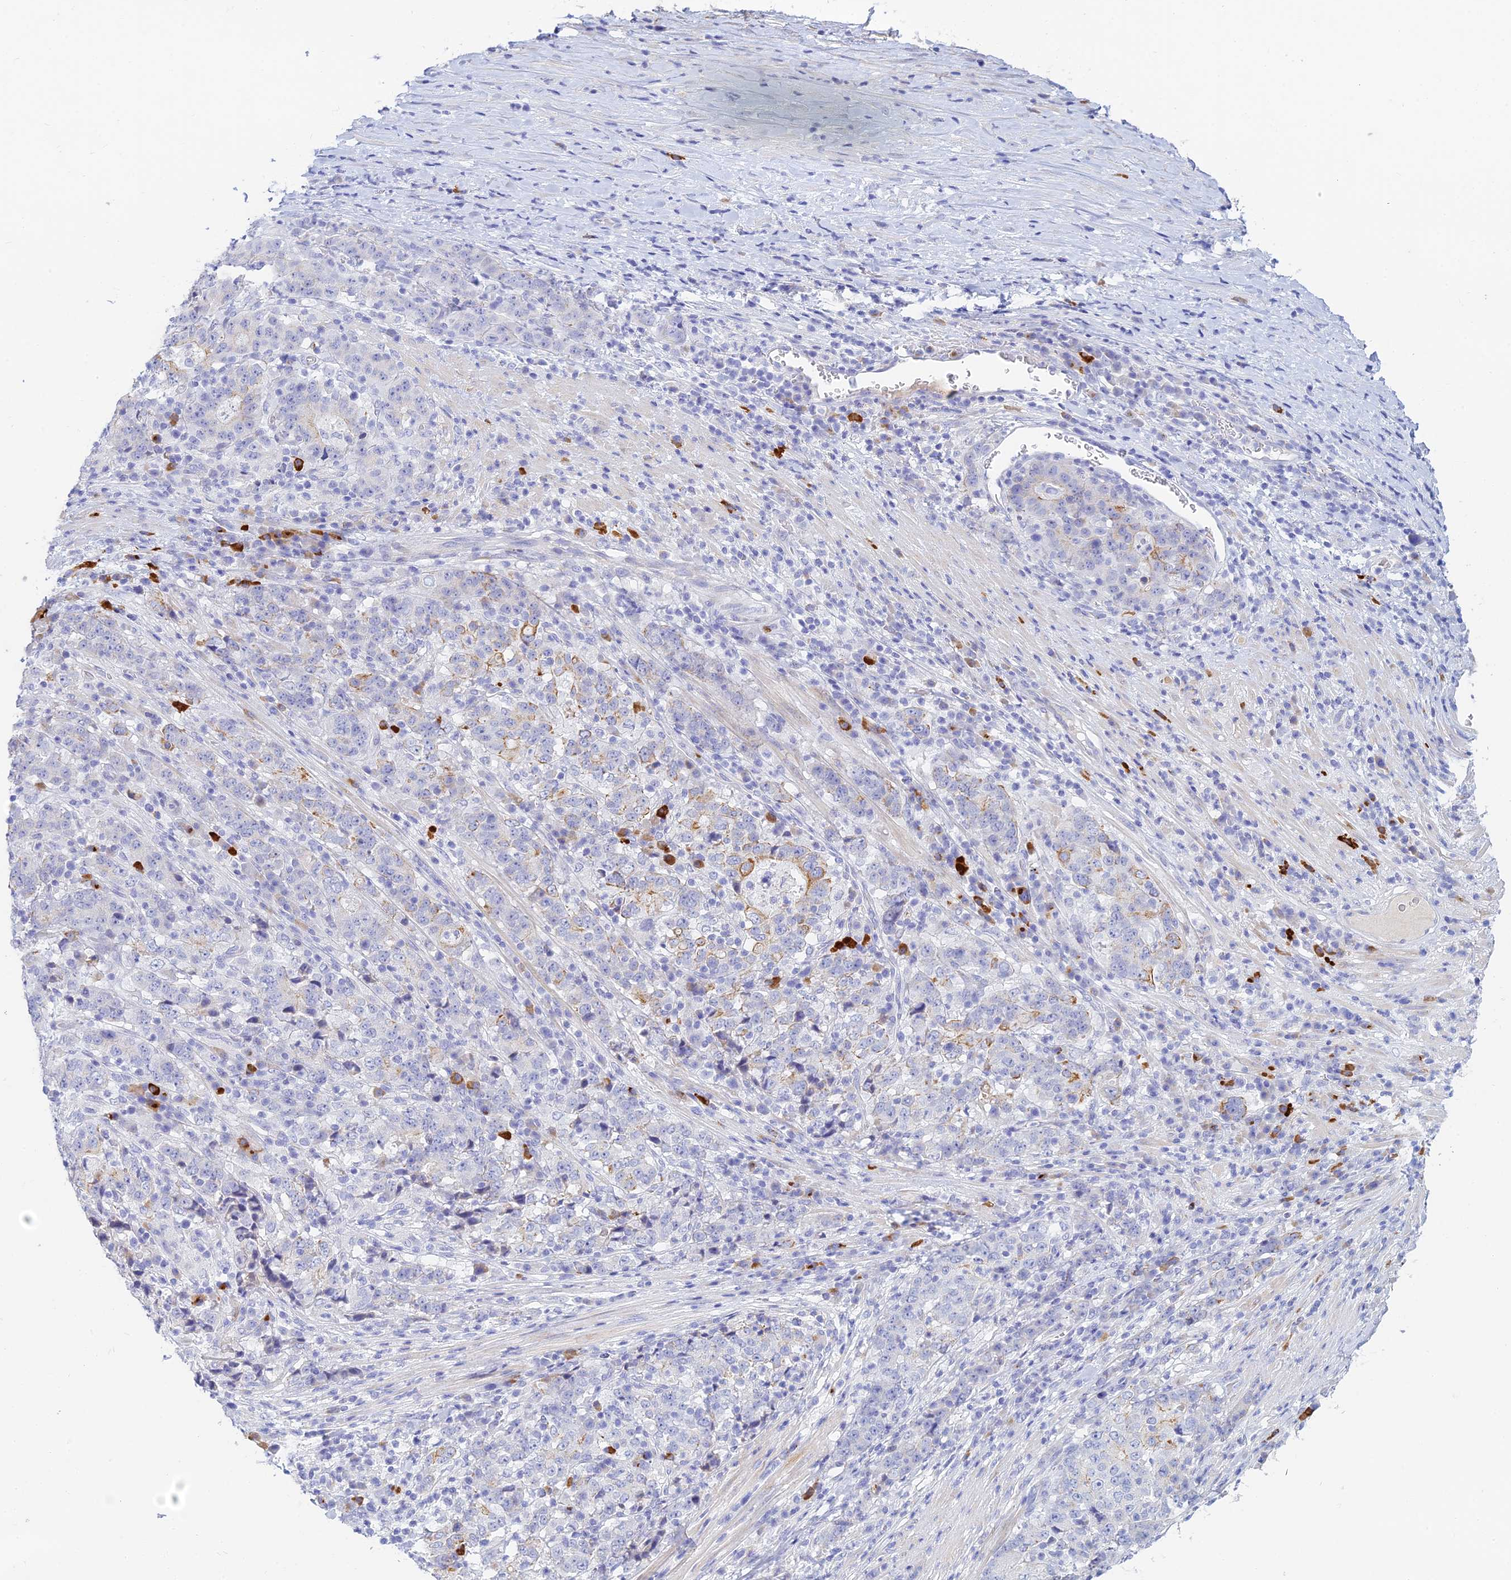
{"staining": {"intensity": "weak", "quantity": "<25%", "location": "cytoplasmic/membranous"}, "tissue": "stomach cancer", "cell_type": "Tumor cells", "image_type": "cancer", "snomed": [{"axis": "morphology", "description": "Adenocarcinoma, NOS"}, {"axis": "topography", "description": "Stomach"}], "caption": "This is an IHC histopathology image of human stomach adenocarcinoma. There is no positivity in tumor cells.", "gene": "CEP152", "patient": {"sex": "male", "age": 59}}